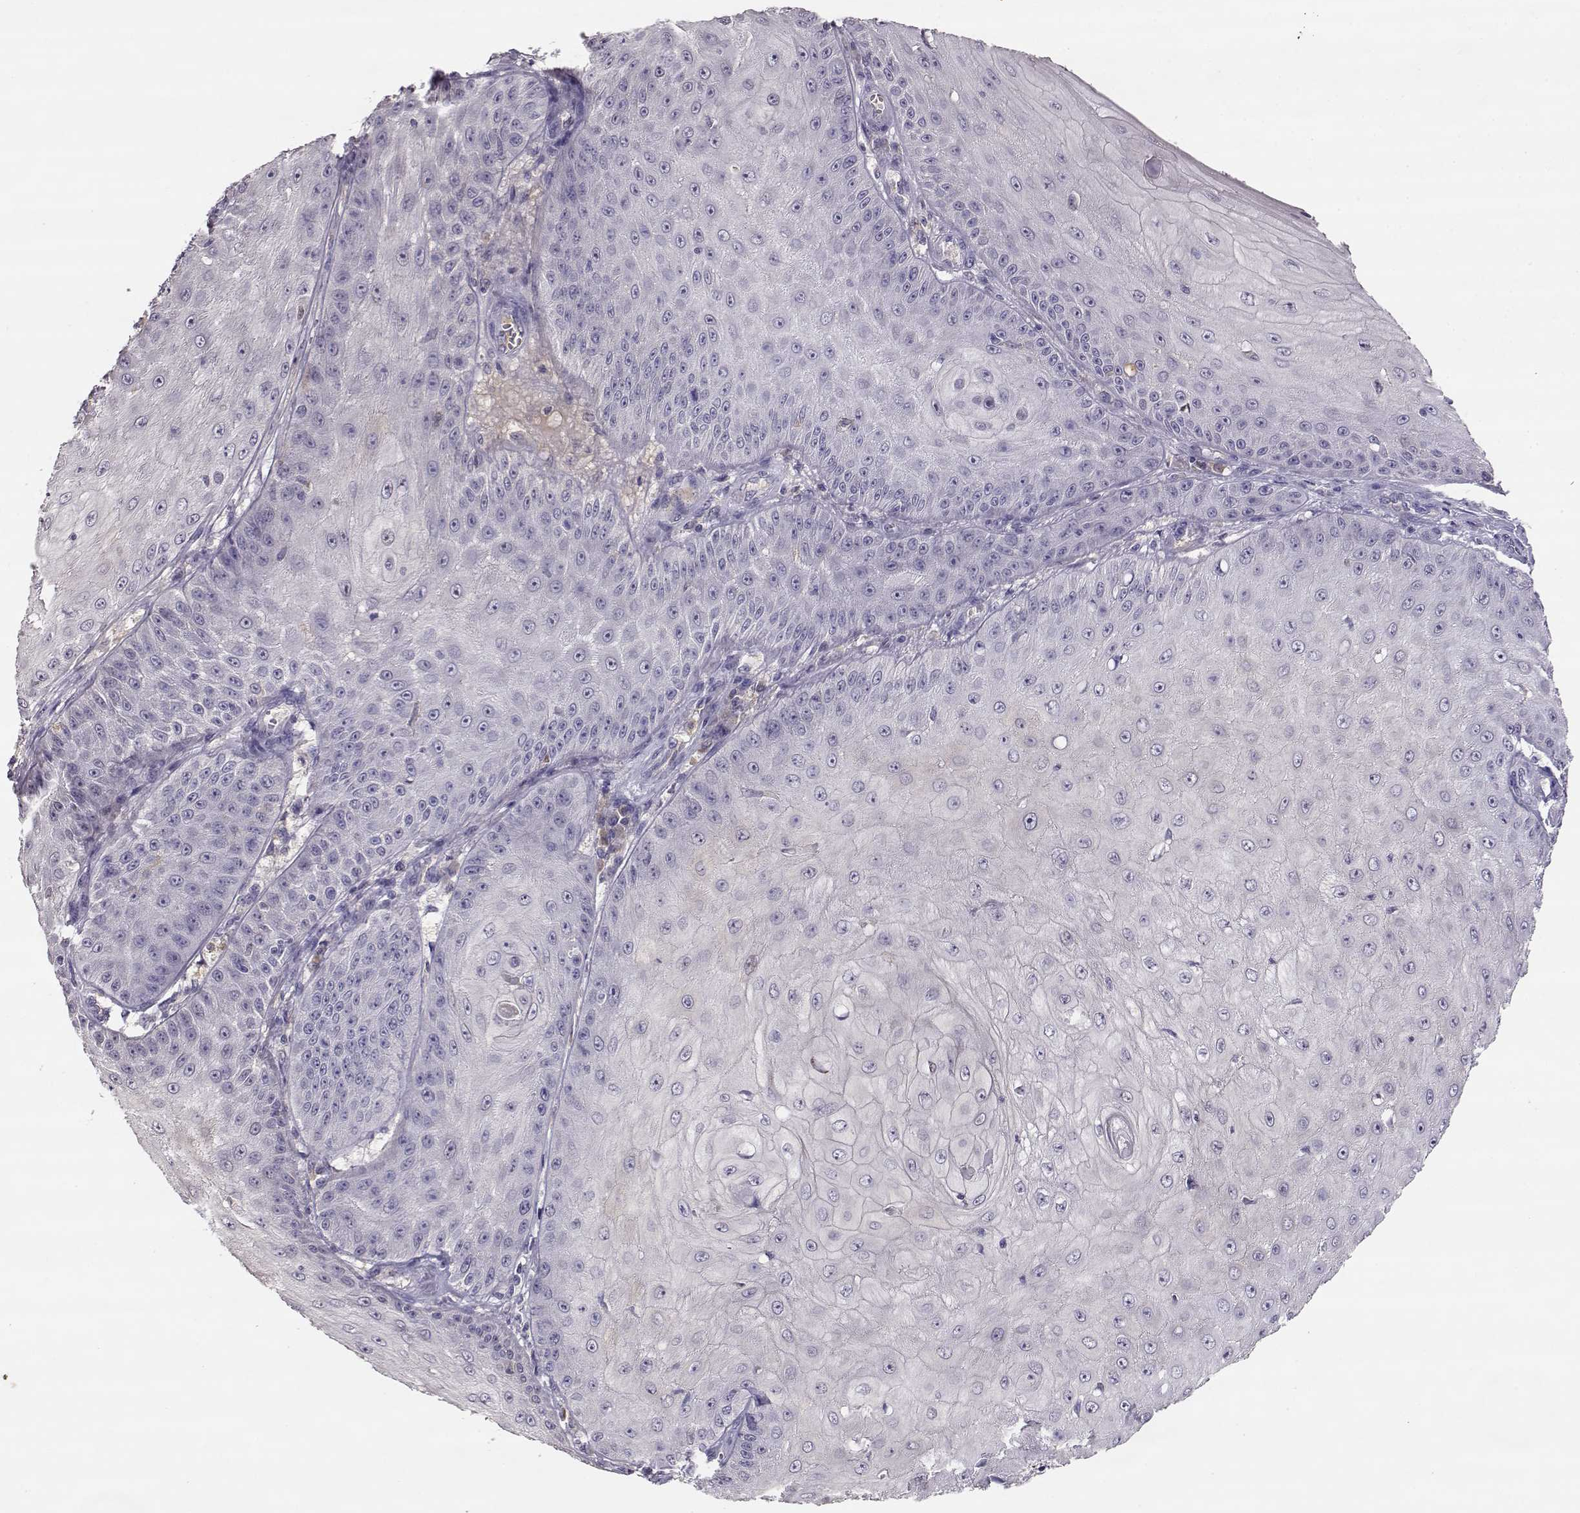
{"staining": {"intensity": "negative", "quantity": "none", "location": "none"}, "tissue": "skin cancer", "cell_type": "Tumor cells", "image_type": "cancer", "snomed": [{"axis": "morphology", "description": "Squamous cell carcinoma, NOS"}, {"axis": "topography", "description": "Skin"}], "caption": "The immunohistochemistry (IHC) micrograph has no significant expression in tumor cells of skin cancer (squamous cell carcinoma) tissue.", "gene": "TACR1", "patient": {"sex": "male", "age": 70}}